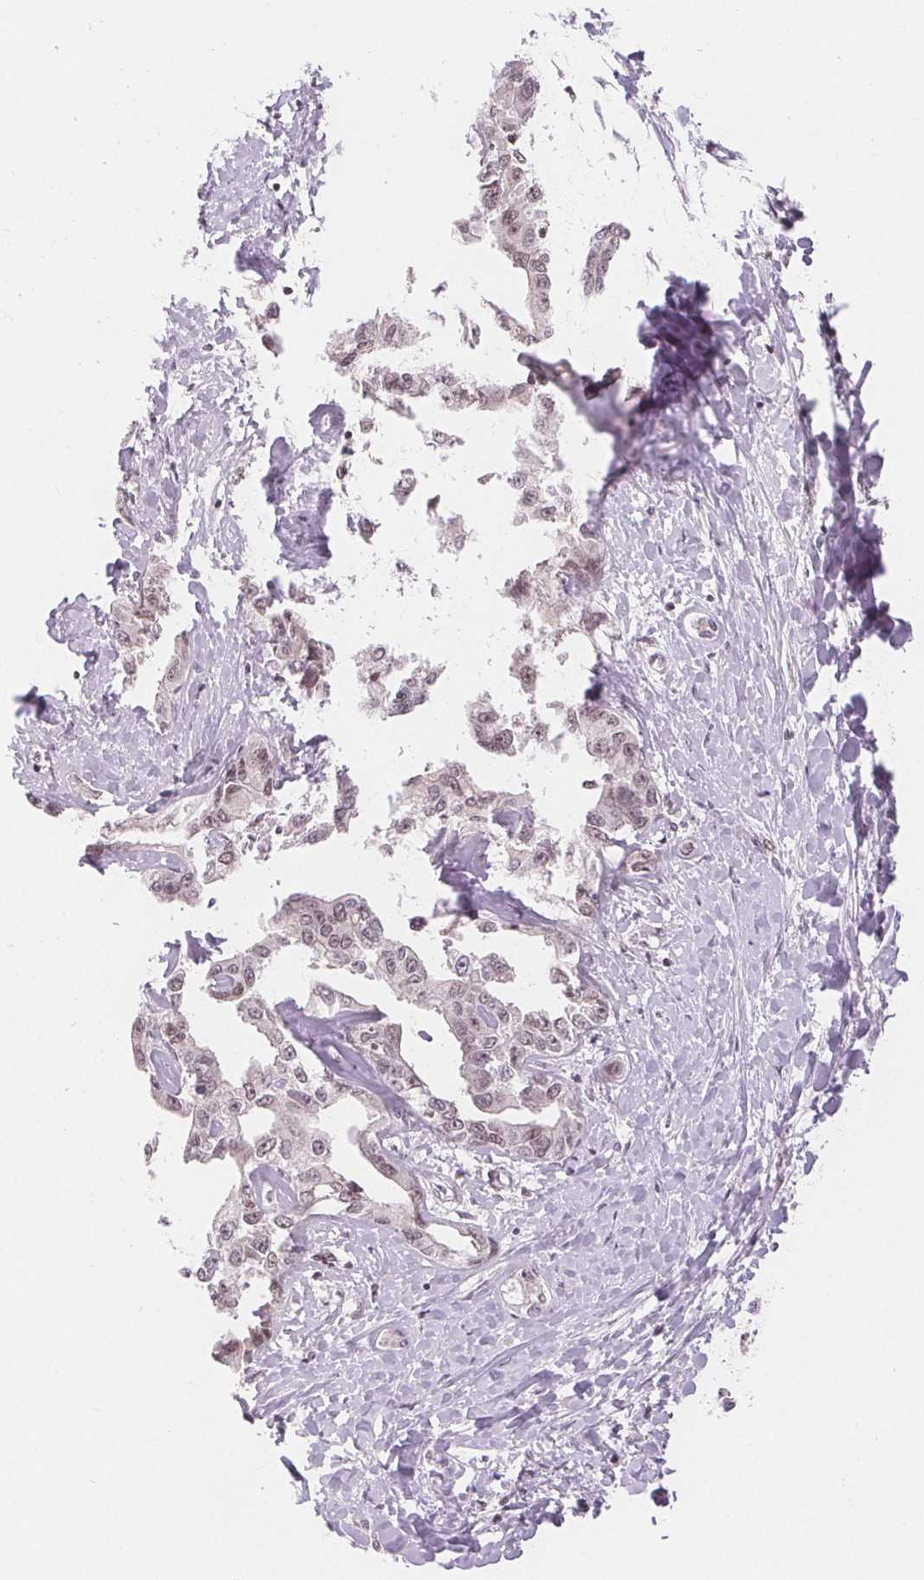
{"staining": {"intensity": "weak", "quantity": "25%-75%", "location": "nuclear"}, "tissue": "liver cancer", "cell_type": "Tumor cells", "image_type": "cancer", "snomed": [{"axis": "morphology", "description": "Cholangiocarcinoma"}, {"axis": "topography", "description": "Liver"}], "caption": "An image of human liver cancer stained for a protein reveals weak nuclear brown staining in tumor cells.", "gene": "DEK", "patient": {"sex": "male", "age": 59}}